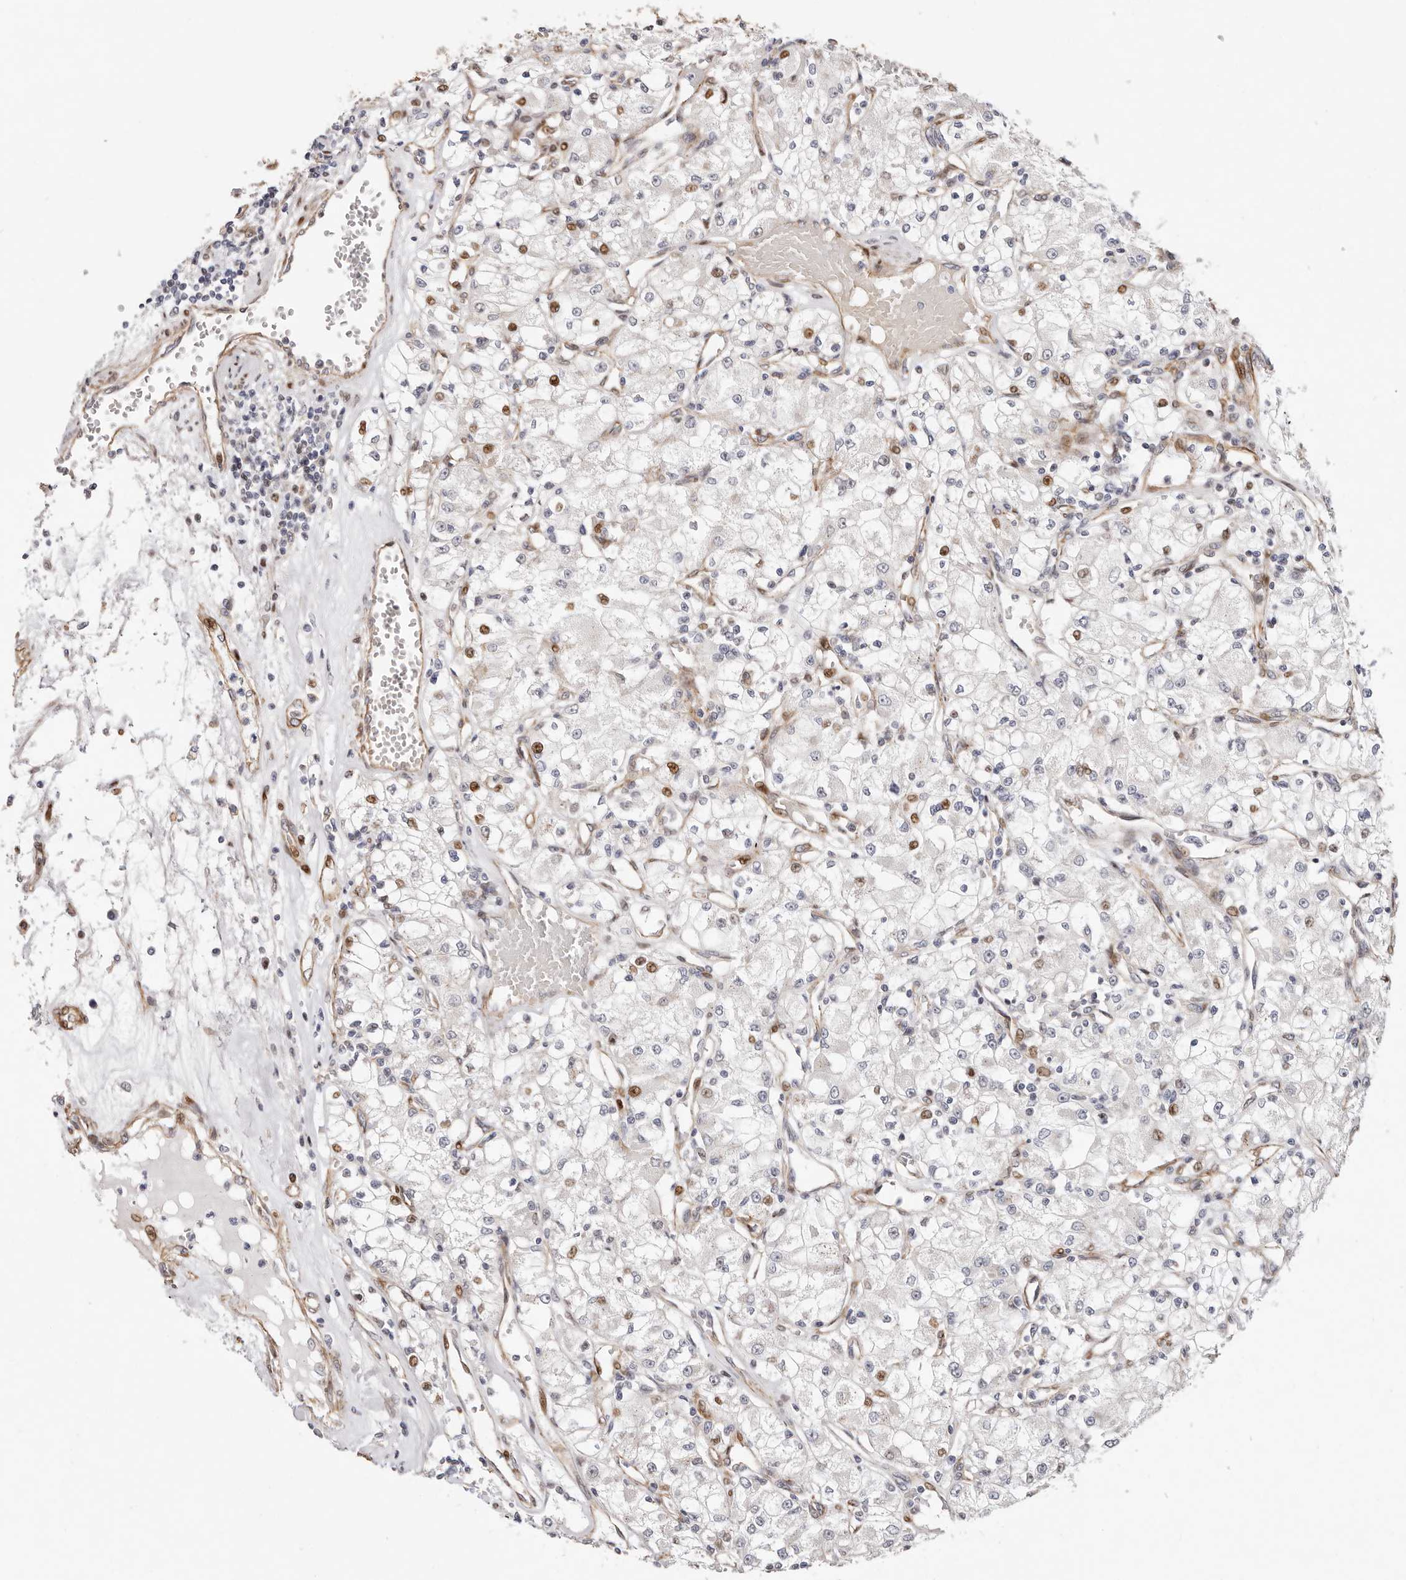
{"staining": {"intensity": "moderate", "quantity": "<25%", "location": "nuclear"}, "tissue": "renal cancer", "cell_type": "Tumor cells", "image_type": "cancer", "snomed": [{"axis": "morphology", "description": "Adenocarcinoma, NOS"}, {"axis": "topography", "description": "Kidney"}], "caption": "This image demonstrates immunohistochemistry staining of human renal cancer, with low moderate nuclear positivity in about <25% of tumor cells.", "gene": "EPHX3", "patient": {"sex": "female", "age": 59}}